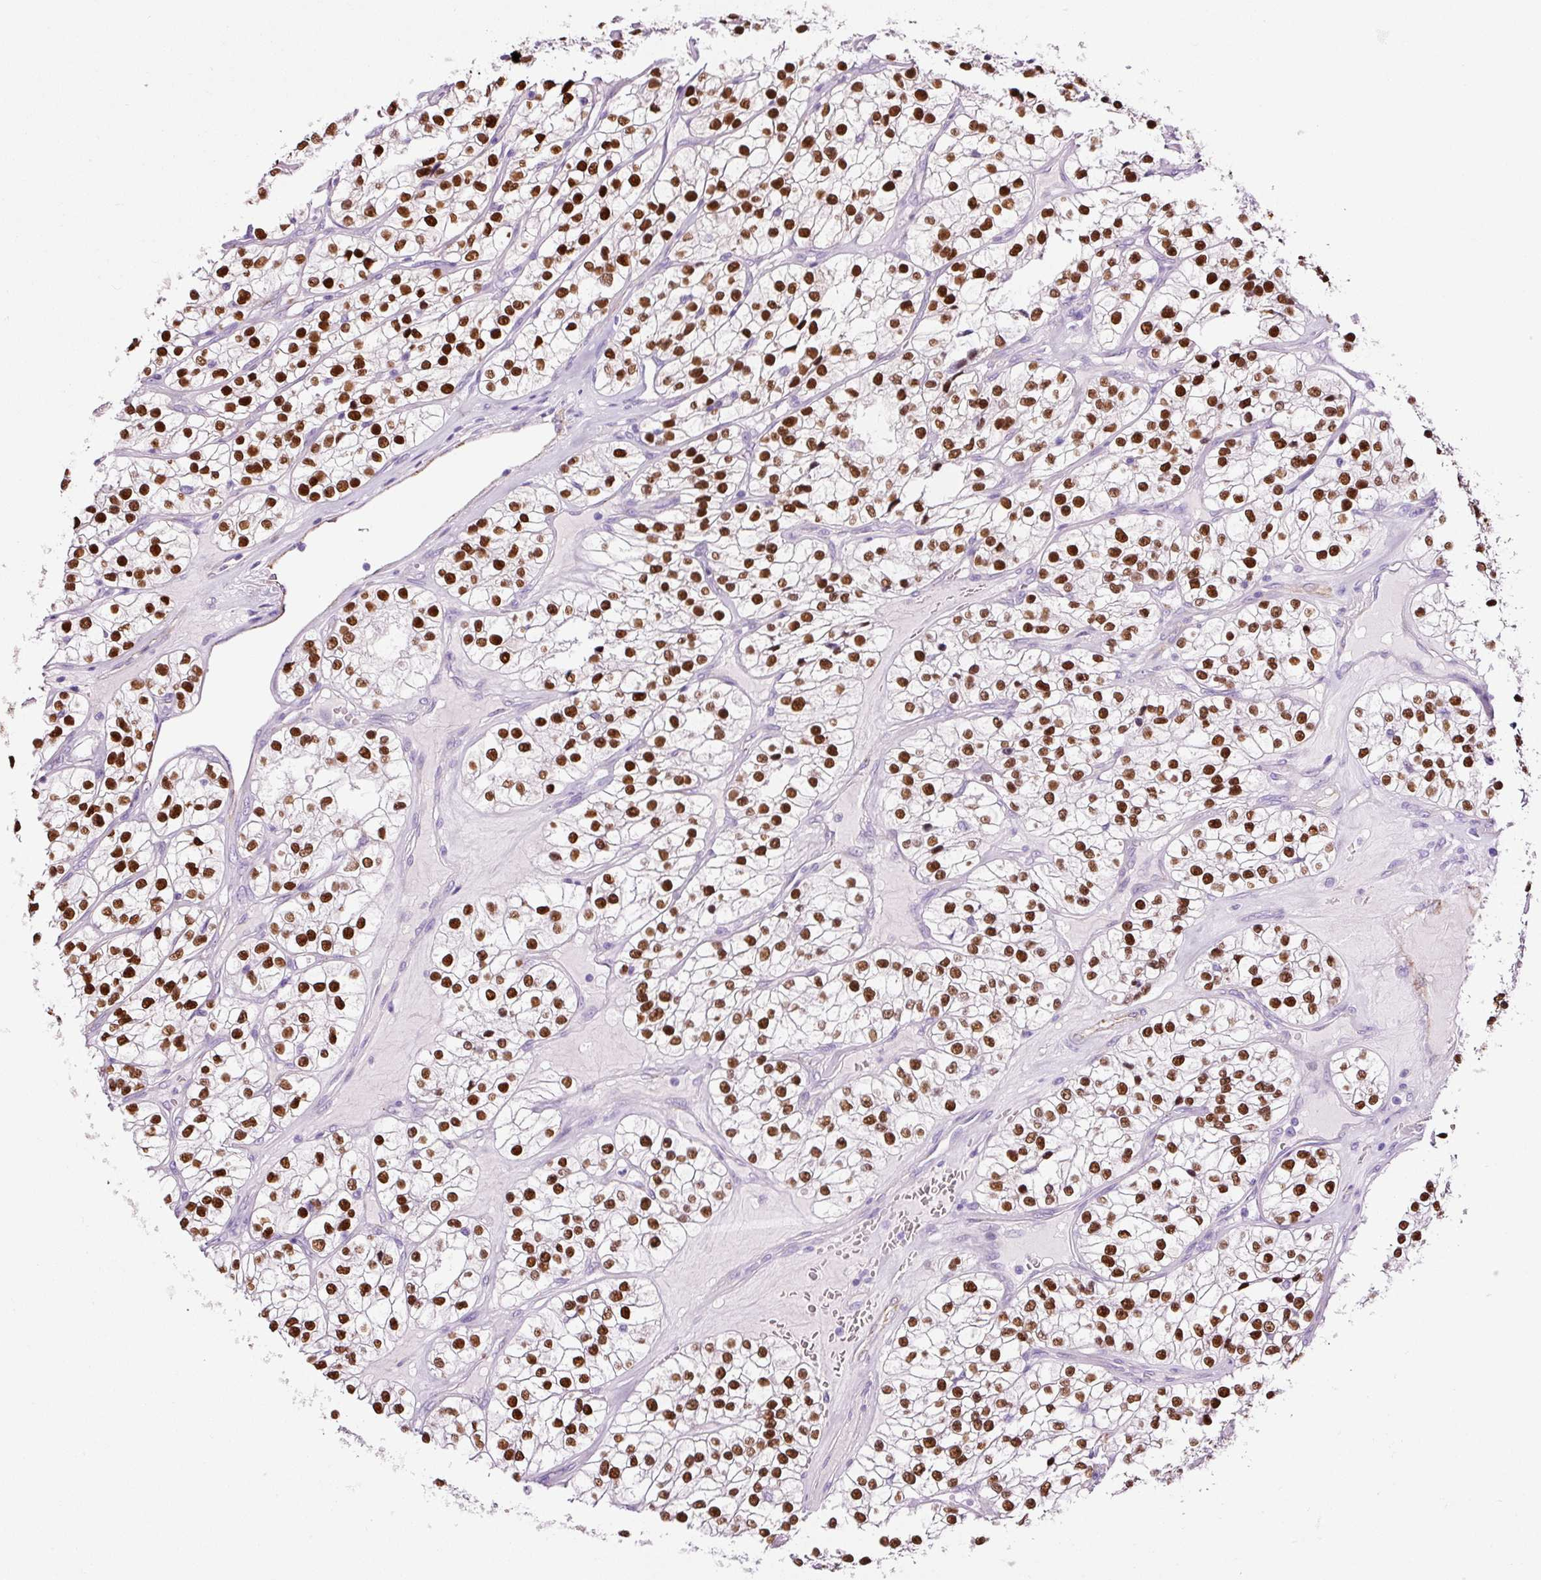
{"staining": {"intensity": "strong", "quantity": ">75%", "location": "nuclear"}, "tissue": "renal cancer", "cell_type": "Tumor cells", "image_type": "cancer", "snomed": [{"axis": "morphology", "description": "Adenocarcinoma, NOS"}, {"axis": "topography", "description": "Kidney"}], "caption": "Protein staining by immunohistochemistry displays strong nuclear positivity in approximately >75% of tumor cells in renal cancer (adenocarcinoma).", "gene": "ADSS1", "patient": {"sex": "female", "age": 57}}